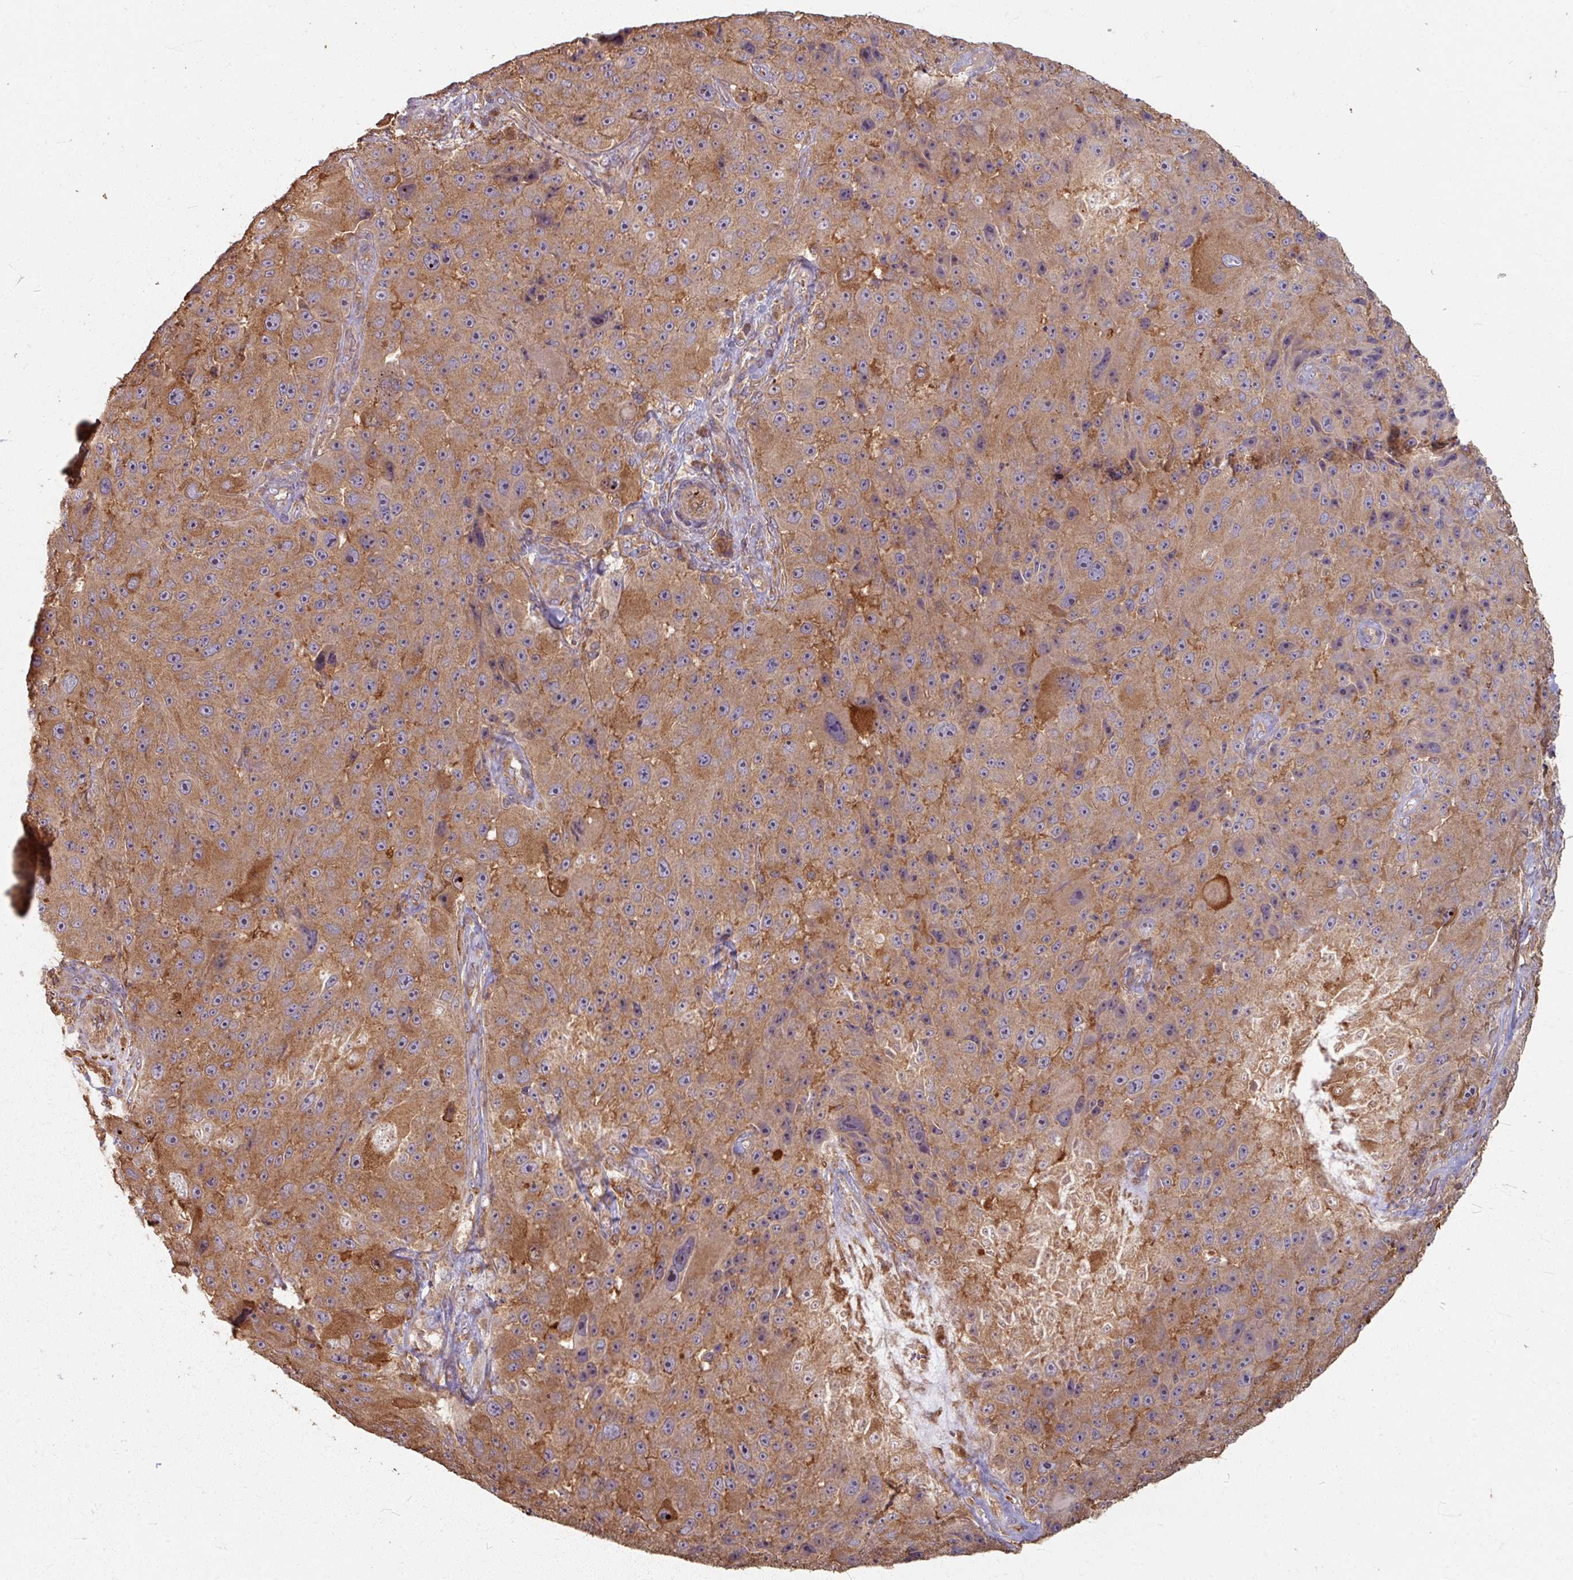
{"staining": {"intensity": "moderate", "quantity": ">75%", "location": "cytoplasmic/membranous"}, "tissue": "melanoma", "cell_type": "Tumor cells", "image_type": "cancer", "snomed": [{"axis": "morphology", "description": "Malignant melanoma, Metastatic site"}, {"axis": "topography", "description": "Lymph node"}], "caption": "Malignant melanoma (metastatic site) stained with DAB immunohistochemistry (IHC) exhibits medium levels of moderate cytoplasmic/membranous staining in approximately >75% of tumor cells.", "gene": "CCDC68", "patient": {"sex": "male", "age": 62}}